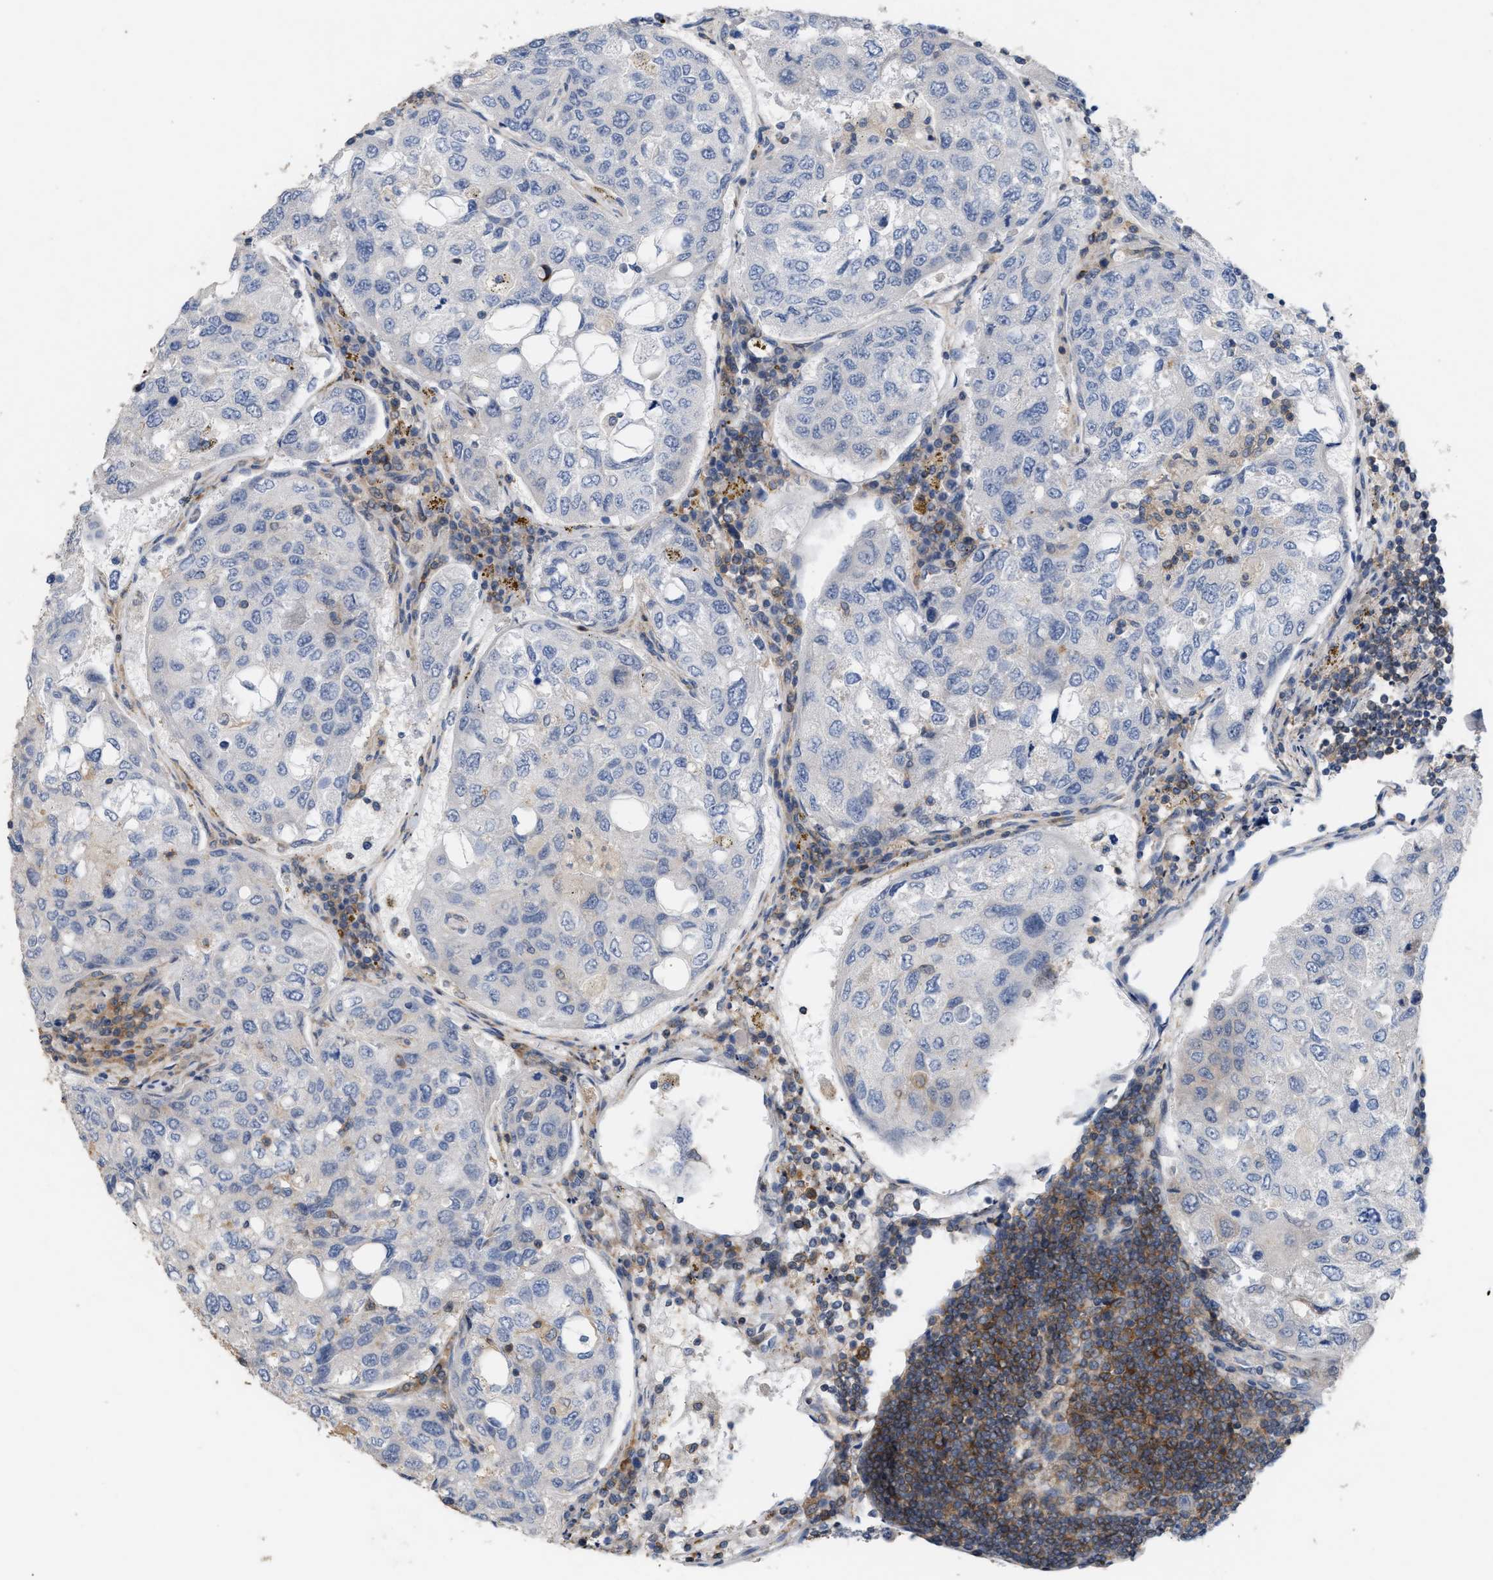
{"staining": {"intensity": "negative", "quantity": "none", "location": "none"}, "tissue": "urothelial cancer", "cell_type": "Tumor cells", "image_type": "cancer", "snomed": [{"axis": "morphology", "description": "Urothelial carcinoma, High grade"}, {"axis": "topography", "description": "Lymph node"}, {"axis": "topography", "description": "Urinary bladder"}], "caption": "A histopathology image of human urothelial cancer is negative for staining in tumor cells.", "gene": "DBNL", "patient": {"sex": "male", "age": 51}}